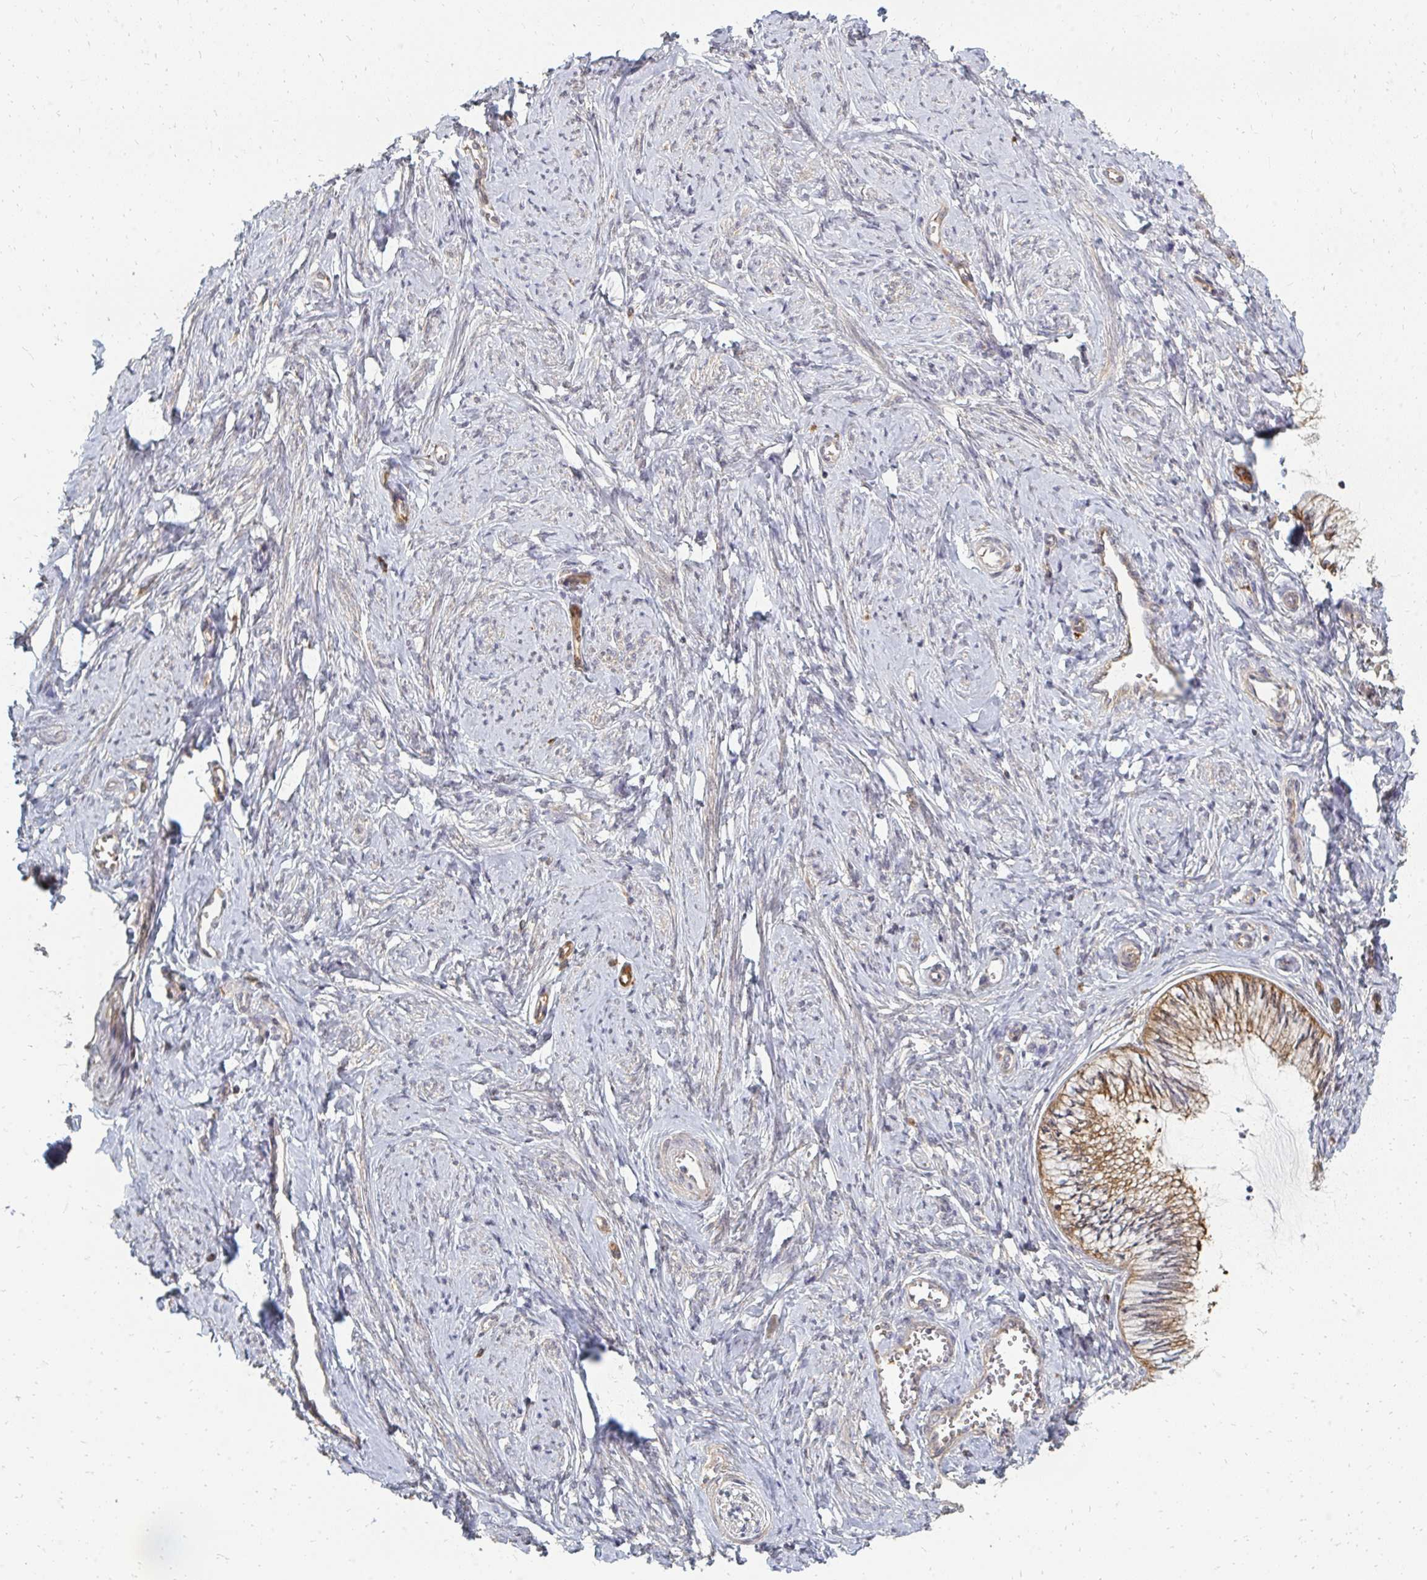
{"staining": {"intensity": "moderate", "quantity": ">75%", "location": "cytoplasmic/membranous"}, "tissue": "cervix", "cell_type": "Glandular cells", "image_type": "normal", "snomed": [{"axis": "morphology", "description": "Normal tissue, NOS"}, {"axis": "topography", "description": "Cervix"}], "caption": "DAB immunohistochemical staining of unremarkable cervix exhibits moderate cytoplasmic/membranous protein positivity in approximately >75% of glandular cells.", "gene": "ZNF285", "patient": {"sex": "female", "age": 24}}